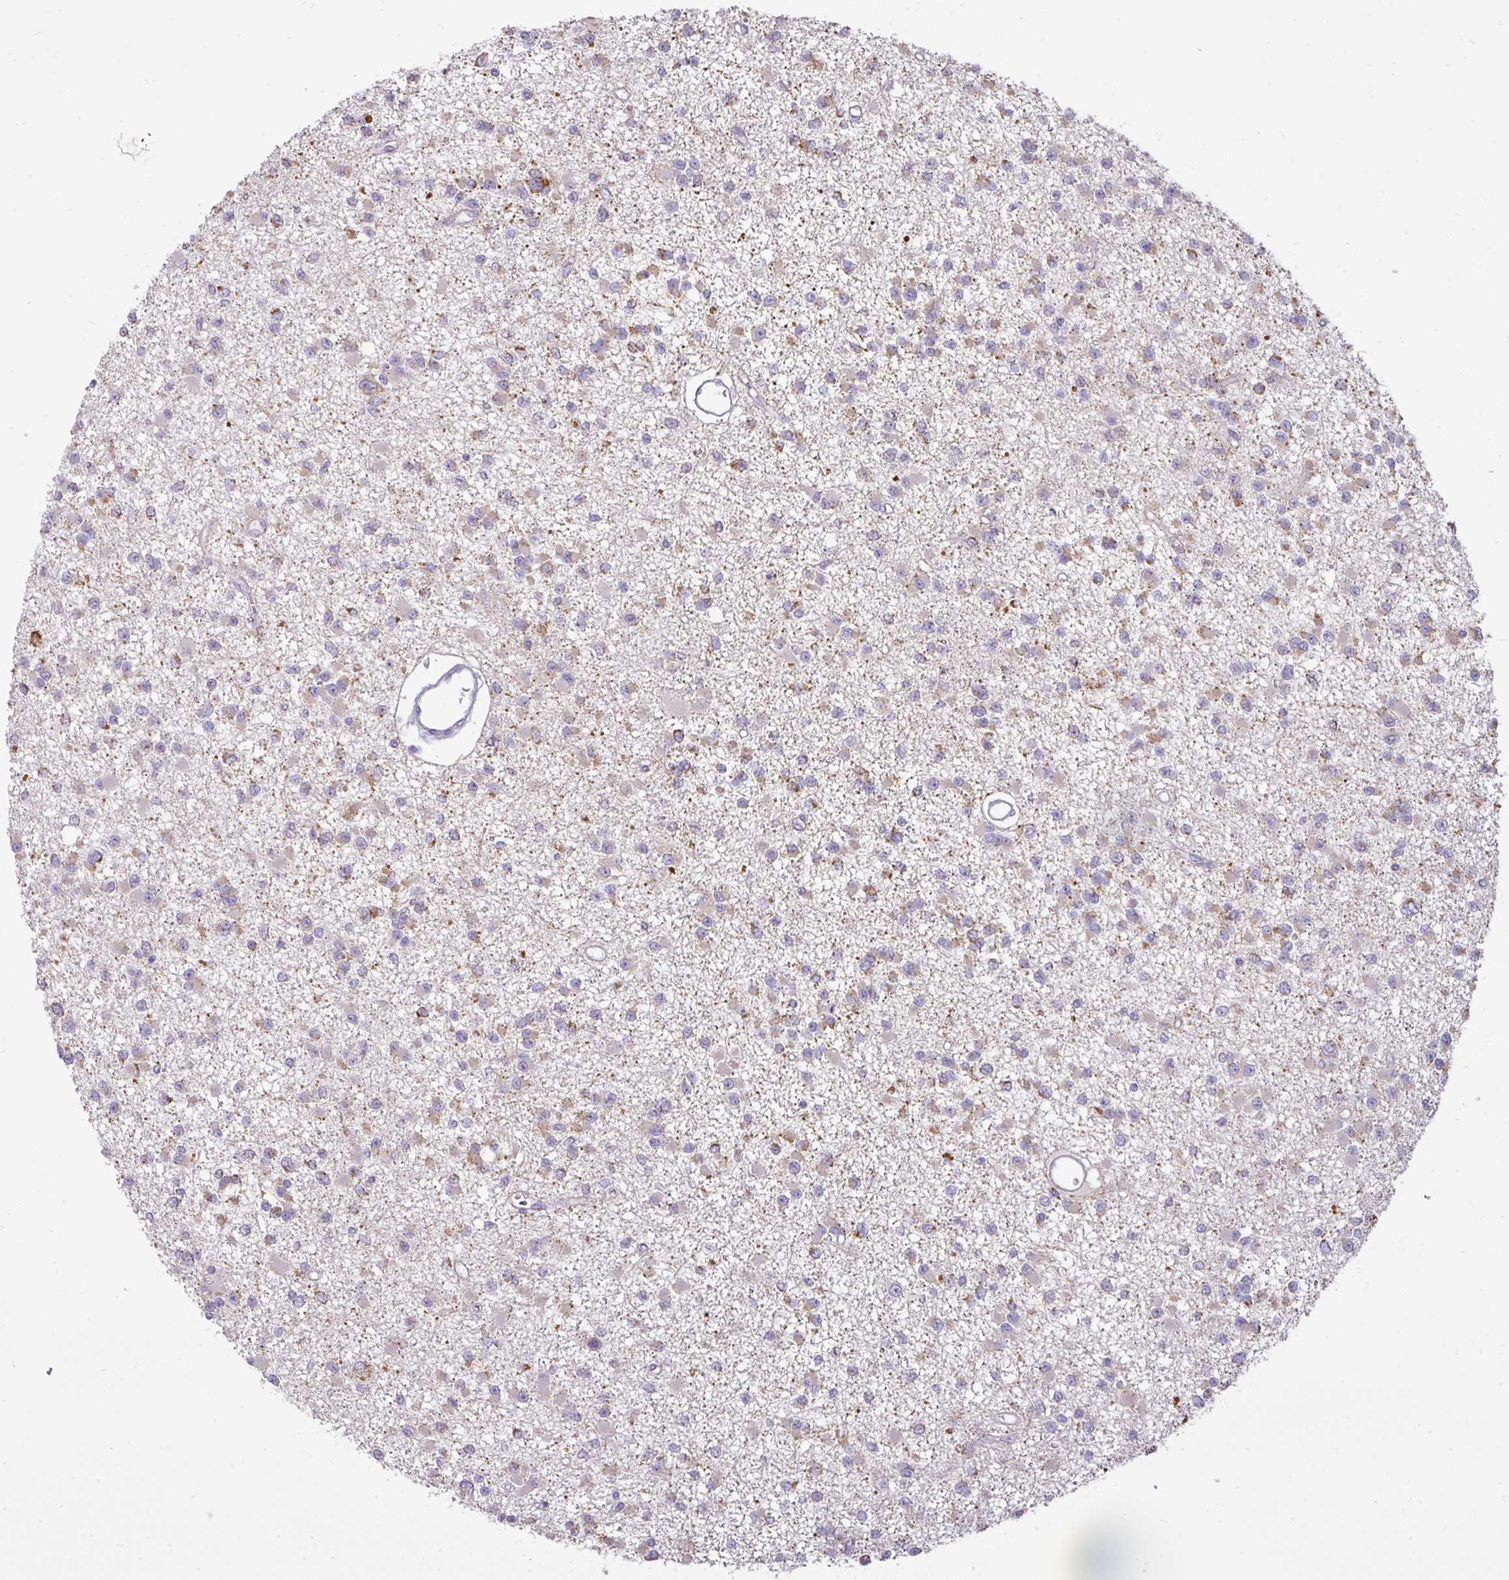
{"staining": {"intensity": "weak", "quantity": "25%-75%", "location": "cytoplasmic/membranous"}, "tissue": "glioma", "cell_type": "Tumor cells", "image_type": "cancer", "snomed": [{"axis": "morphology", "description": "Glioma, malignant, Low grade"}, {"axis": "topography", "description": "Brain"}], "caption": "Weak cytoplasmic/membranous positivity for a protein is appreciated in about 25%-75% of tumor cells of malignant glioma (low-grade) using immunohistochemistry.", "gene": "TRAPPC1", "patient": {"sex": "female", "age": 22}}